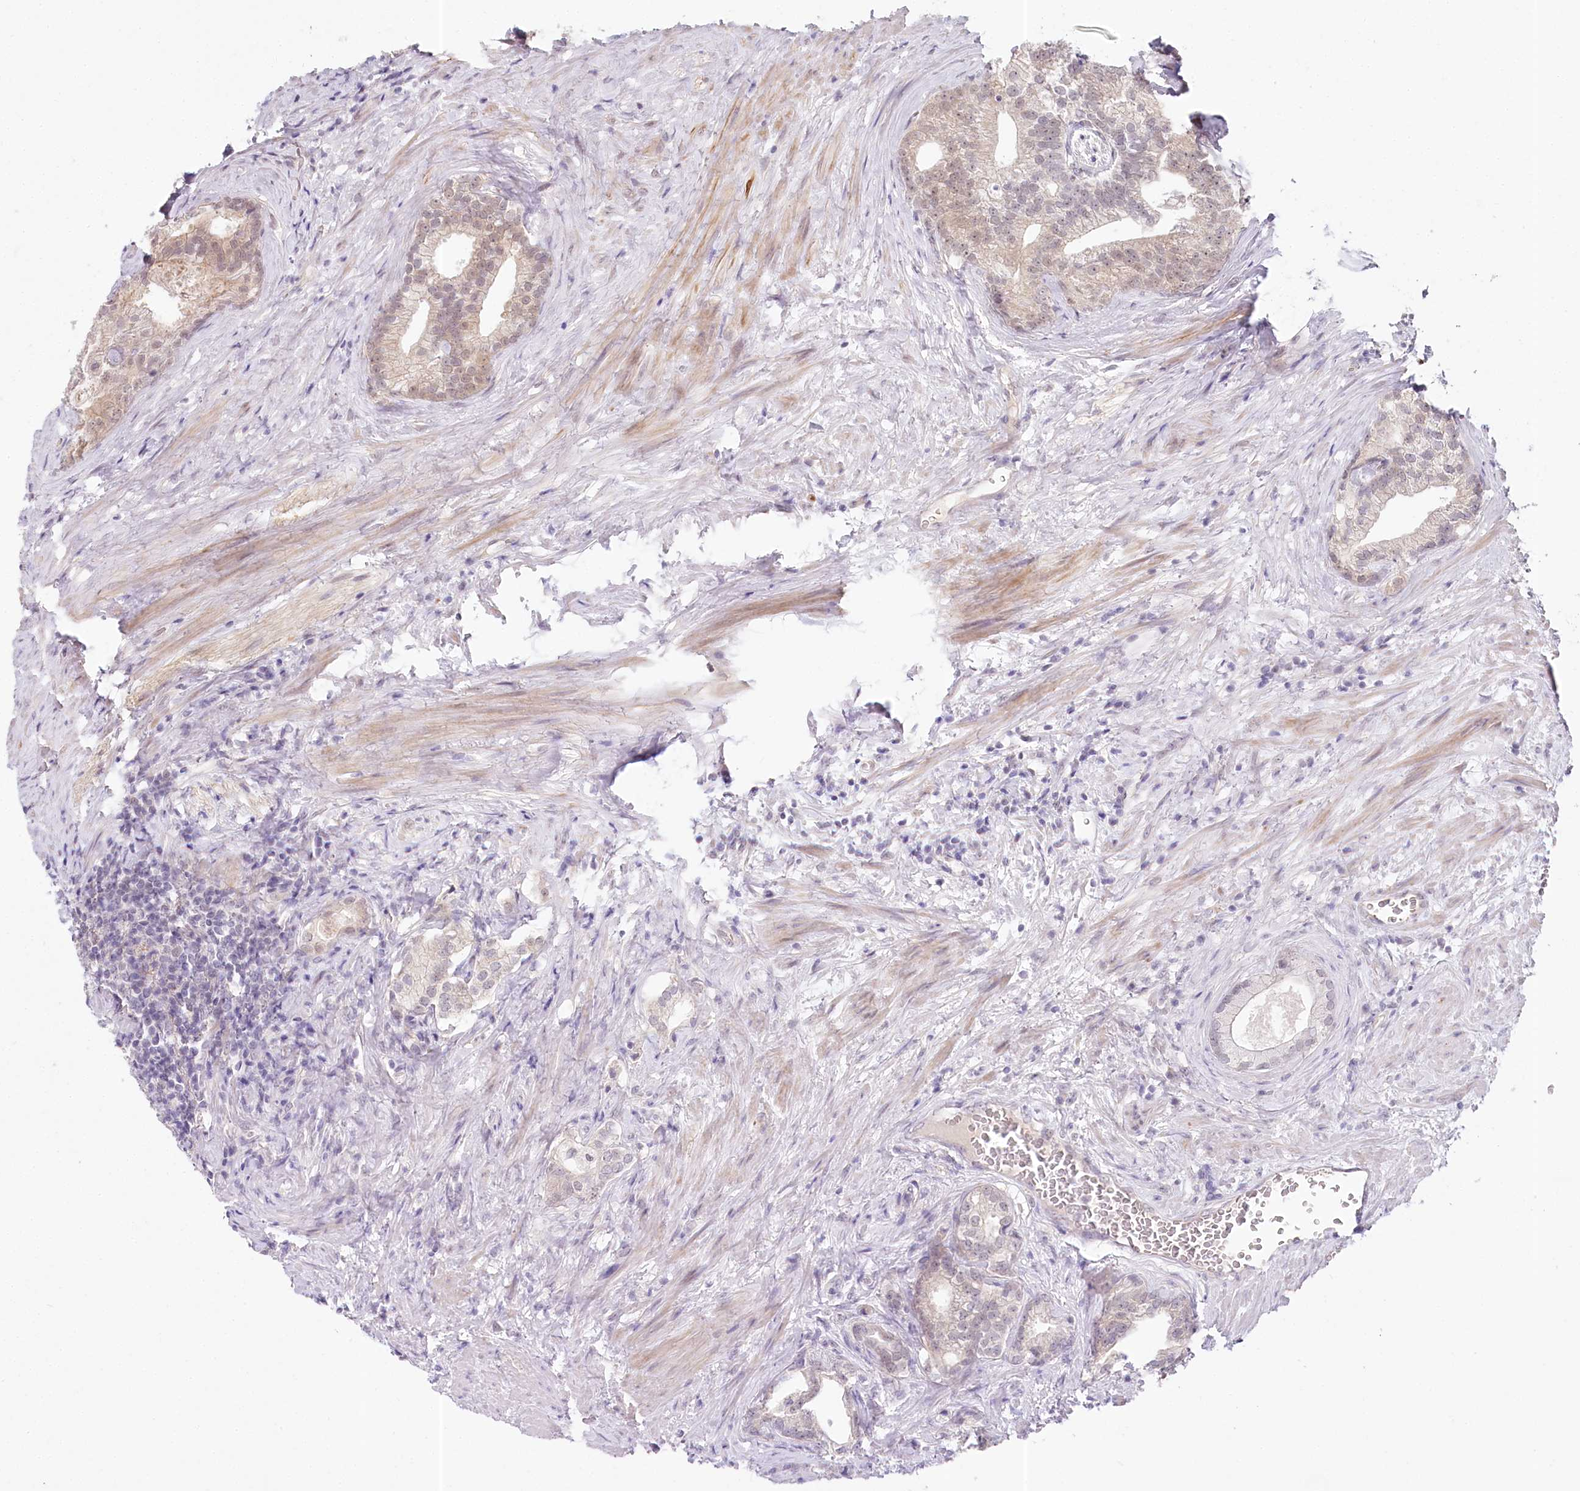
{"staining": {"intensity": "negative", "quantity": "none", "location": "none"}, "tissue": "prostate cancer", "cell_type": "Tumor cells", "image_type": "cancer", "snomed": [{"axis": "morphology", "description": "Adenocarcinoma, Low grade"}, {"axis": "topography", "description": "Prostate"}], "caption": "This is a micrograph of IHC staining of prostate cancer, which shows no expression in tumor cells.", "gene": "AMTN", "patient": {"sex": "male", "age": 71}}